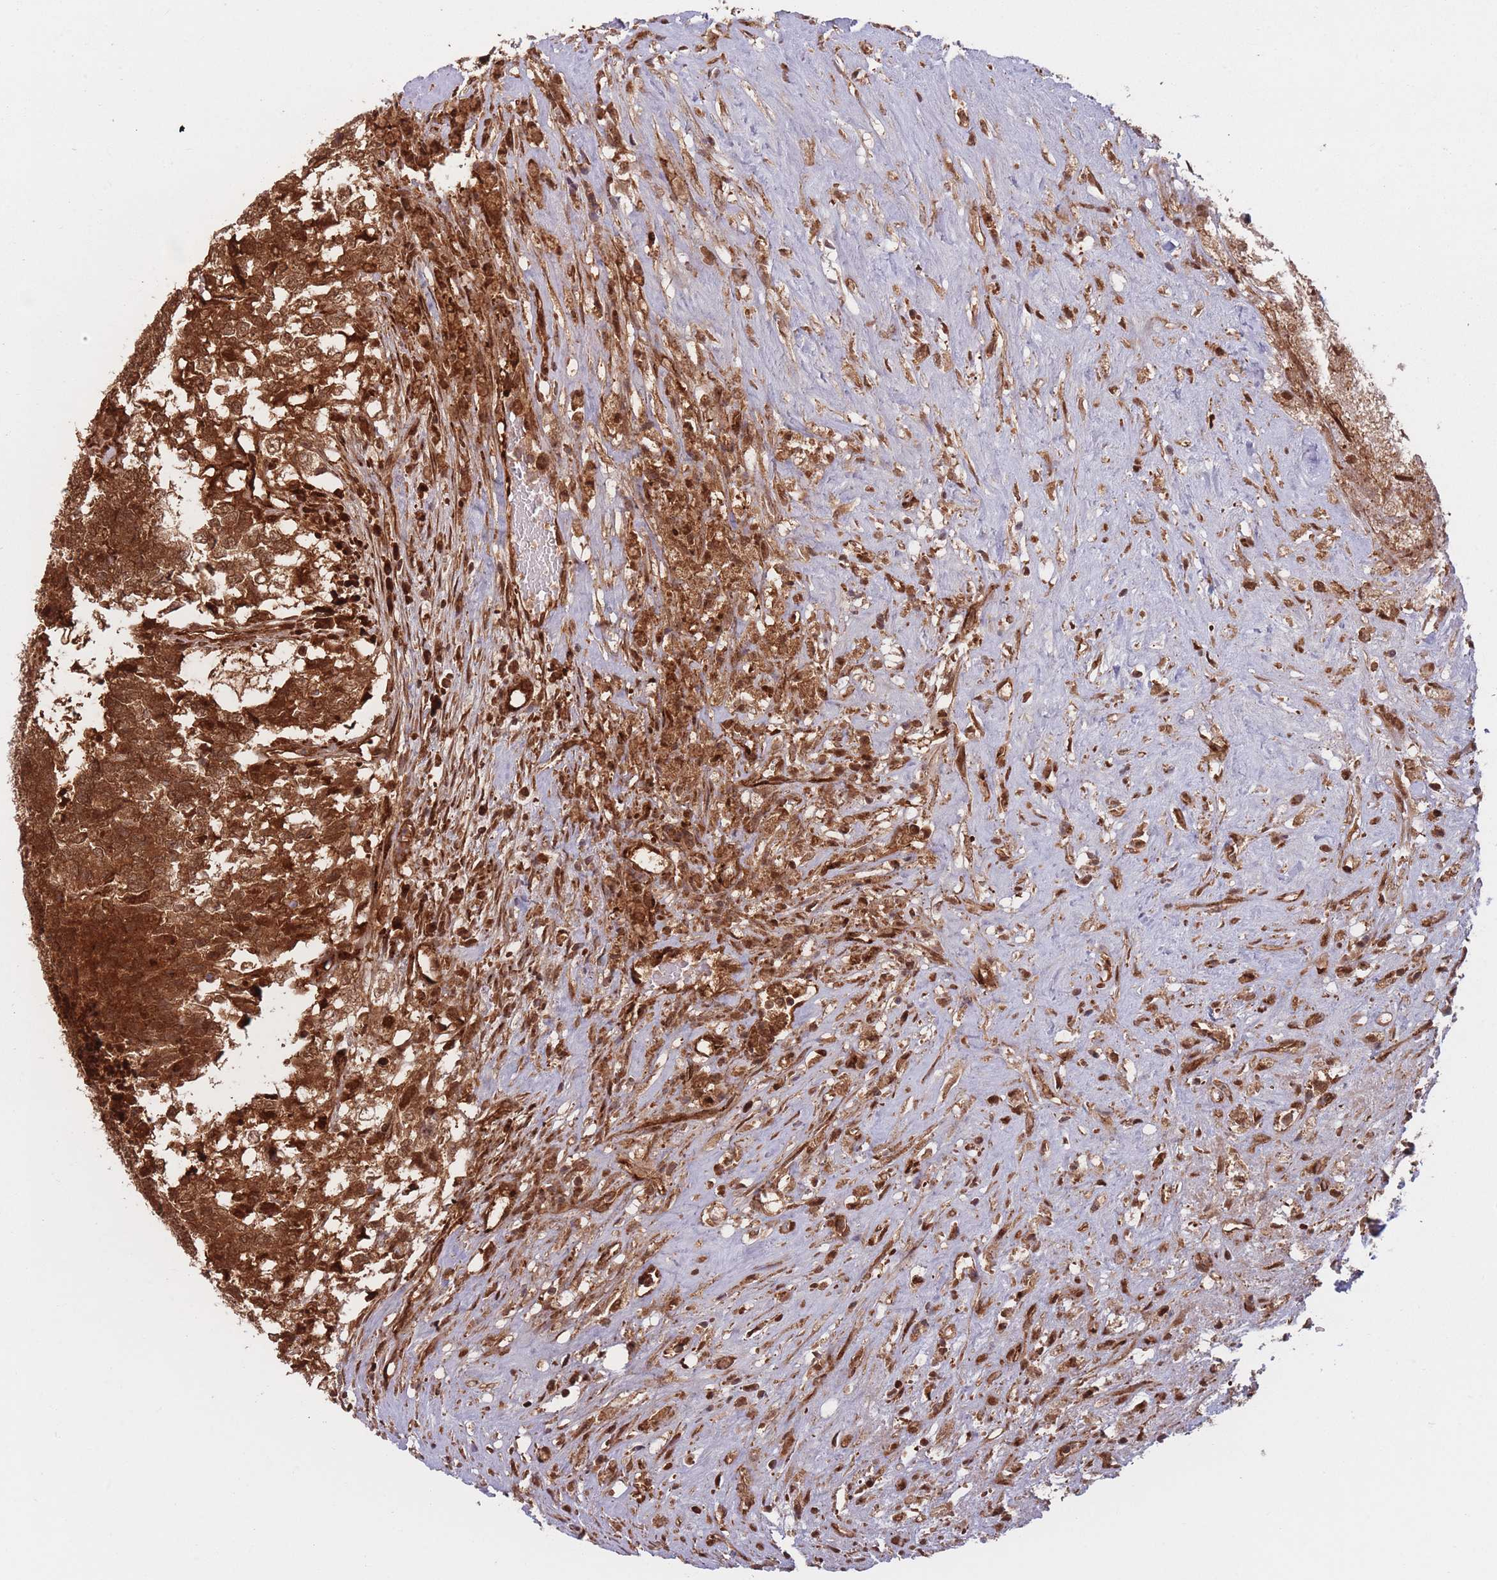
{"staining": {"intensity": "strong", "quantity": ">75%", "location": "cytoplasmic/membranous"}, "tissue": "testis cancer", "cell_type": "Tumor cells", "image_type": "cancer", "snomed": [{"axis": "morphology", "description": "Carcinoma, Embryonal, NOS"}, {"axis": "topography", "description": "Testis"}], "caption": "Testis cancer (embryonal carcinoma) stained for a protein (brown) exhibits strong cytoplasmic/membranous positive expression in about >75% of tumor cells.", "gene": "PODXL2", "patient": {"sex": "male", "age": 23}}